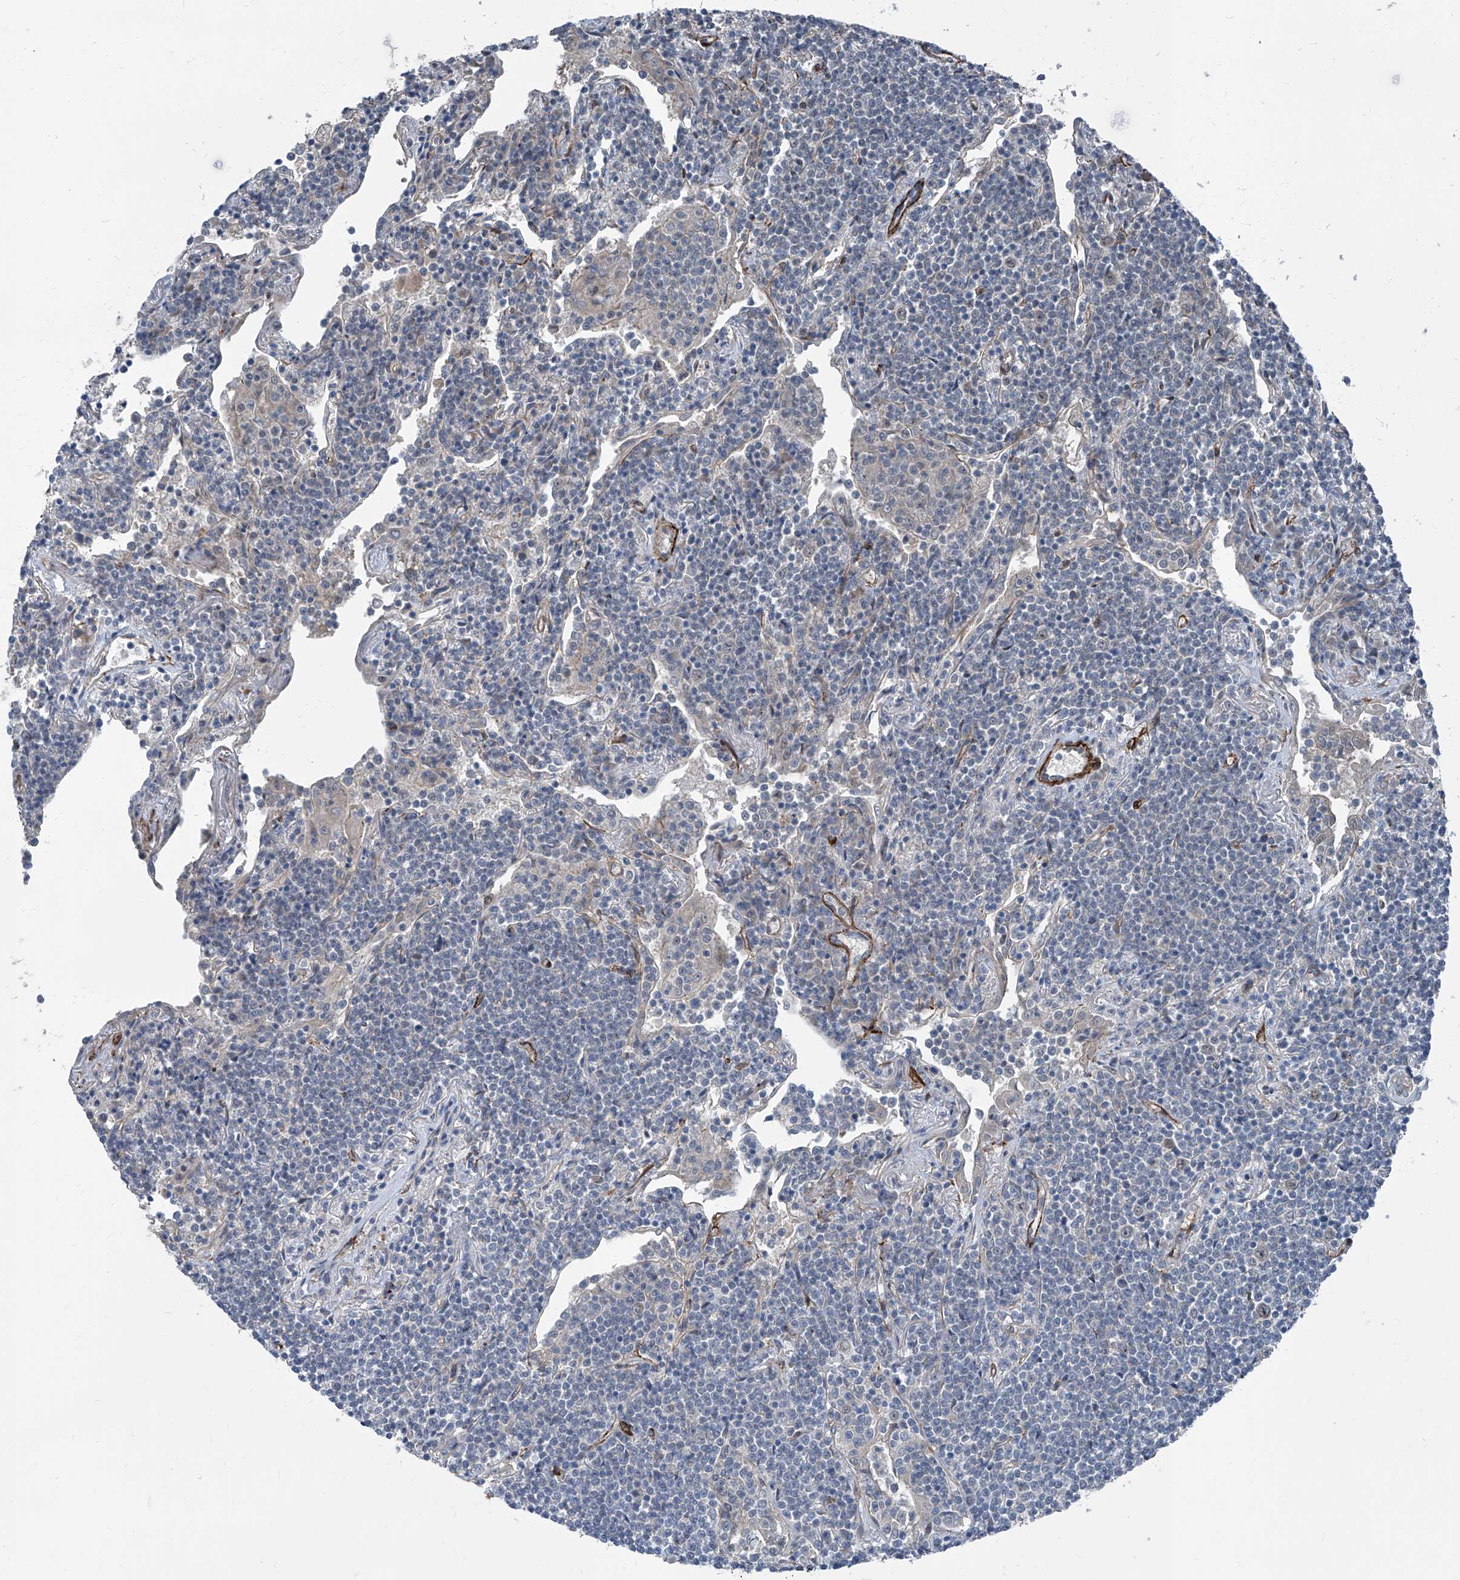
{"staining": {"intensity": "negative", "quantity": "none", "location": "none"}, "tissue": "lymphoma", "cell_type": "Tumor cells", "image_type": "cancer", "snomed": [{"axis": "morphology", "description": "Malignant lymphoma, non-Hodgkin's type, Low grade"}, {"axis": "topography", "description": "Lung"}], "caption": "An image of human malignant lymphoma, non-Hodgkin's type (low-grade) is negative for staining in tumor cells.", "gene": "COA7", "patient": {"sex": "female", "age": 71}}